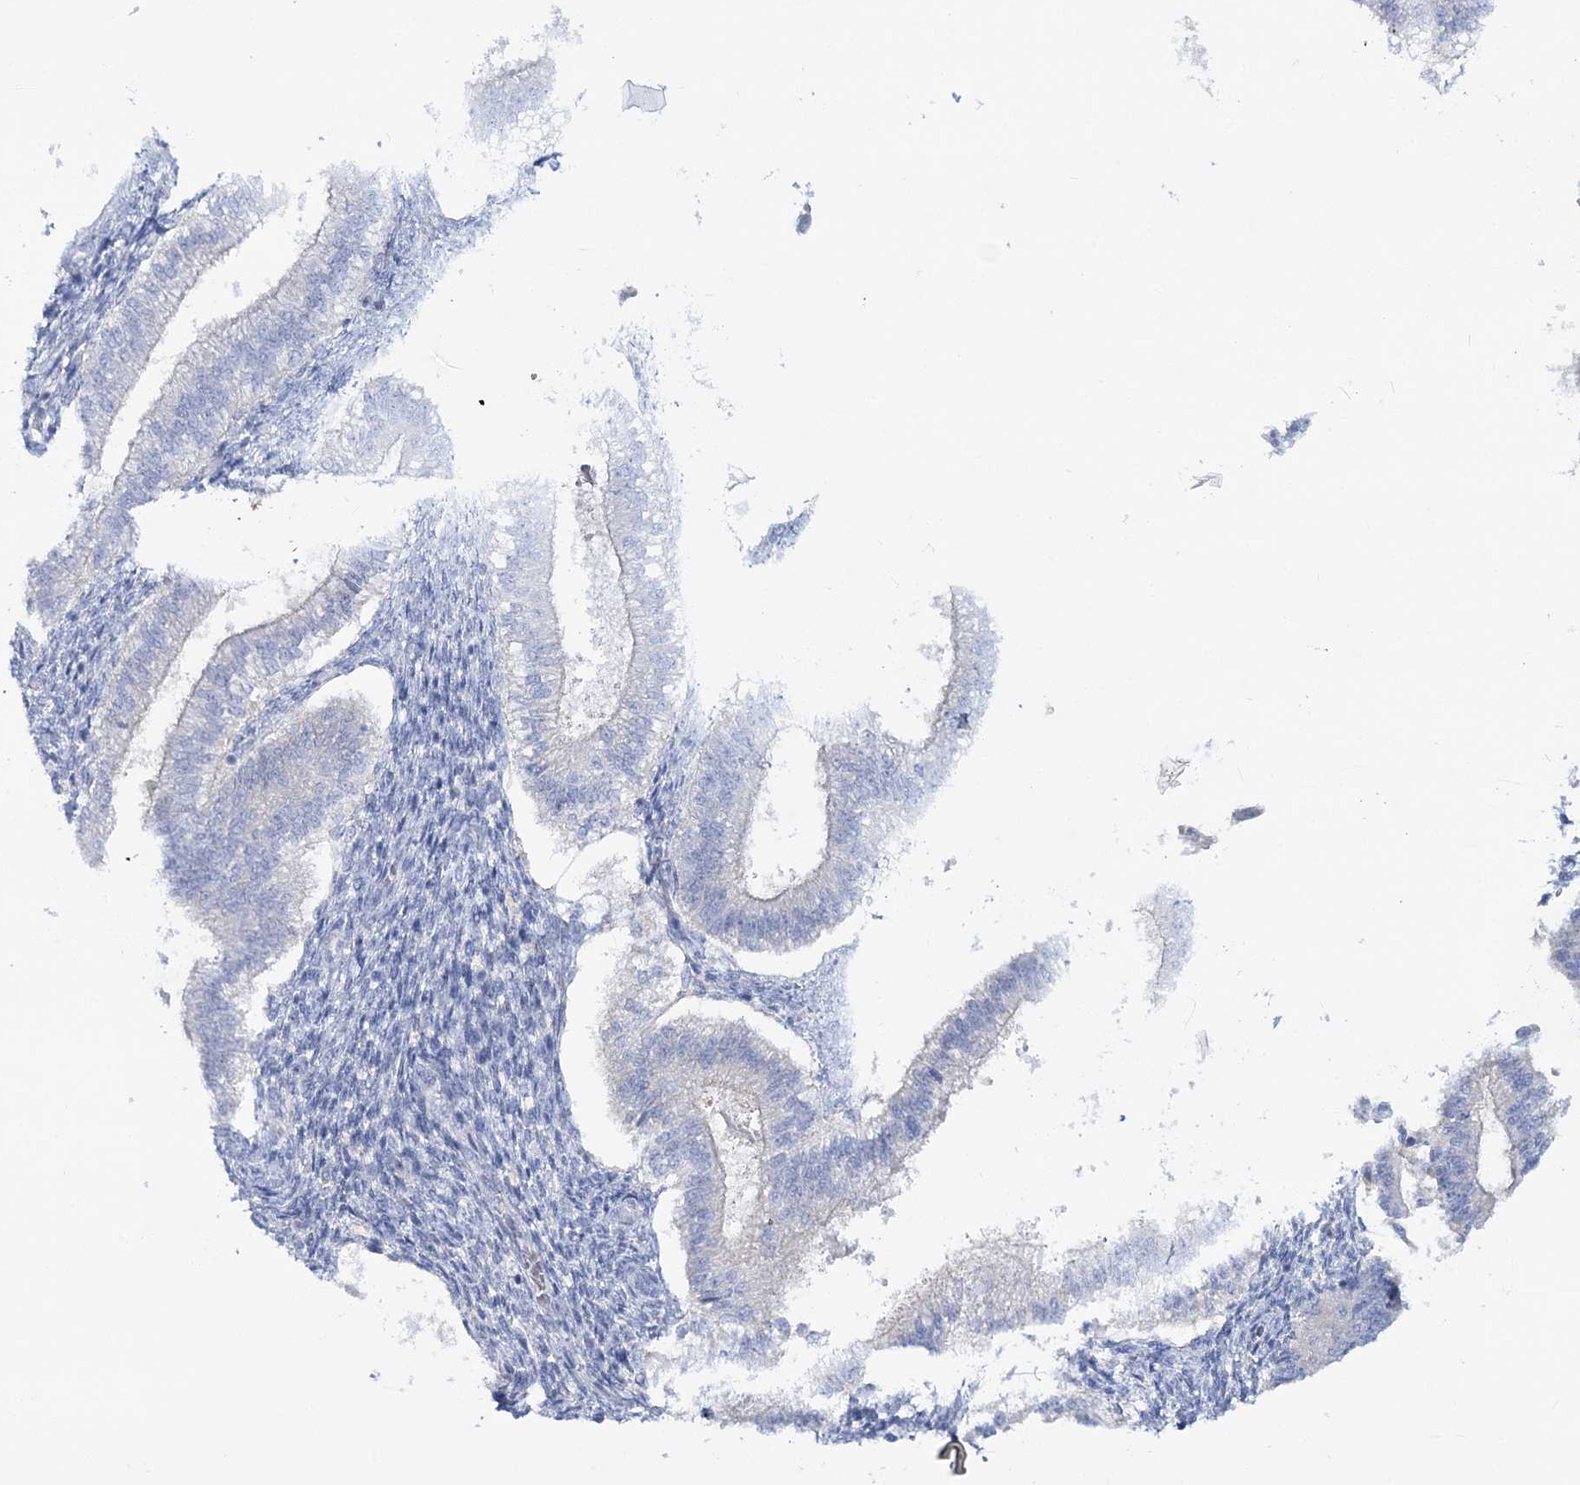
{"staining": {"intensity": "negative", "quantity": "none", "location": "none"}, "tissue": "endometrium", "cell_type": "Cells in endometrial stroma", "image_type": "normal", "snomed": [{"axis": "morphology", "description": "Normal tissue, NOS"}, {"axis": "topography", "description": "Endometrium"}], "caption": "Cells in endometrial stroma are negative for protein expression in benign human endometrium. The staining was performed using DAB (3,3'-diaminobenzidine) to visualize the protein expression in brown, while the nuclei were stained in blue with hematoxylin (Magnification: 20x).", "gene": "WDSUB1", "patient": {"sex": "female", "age": 25}}